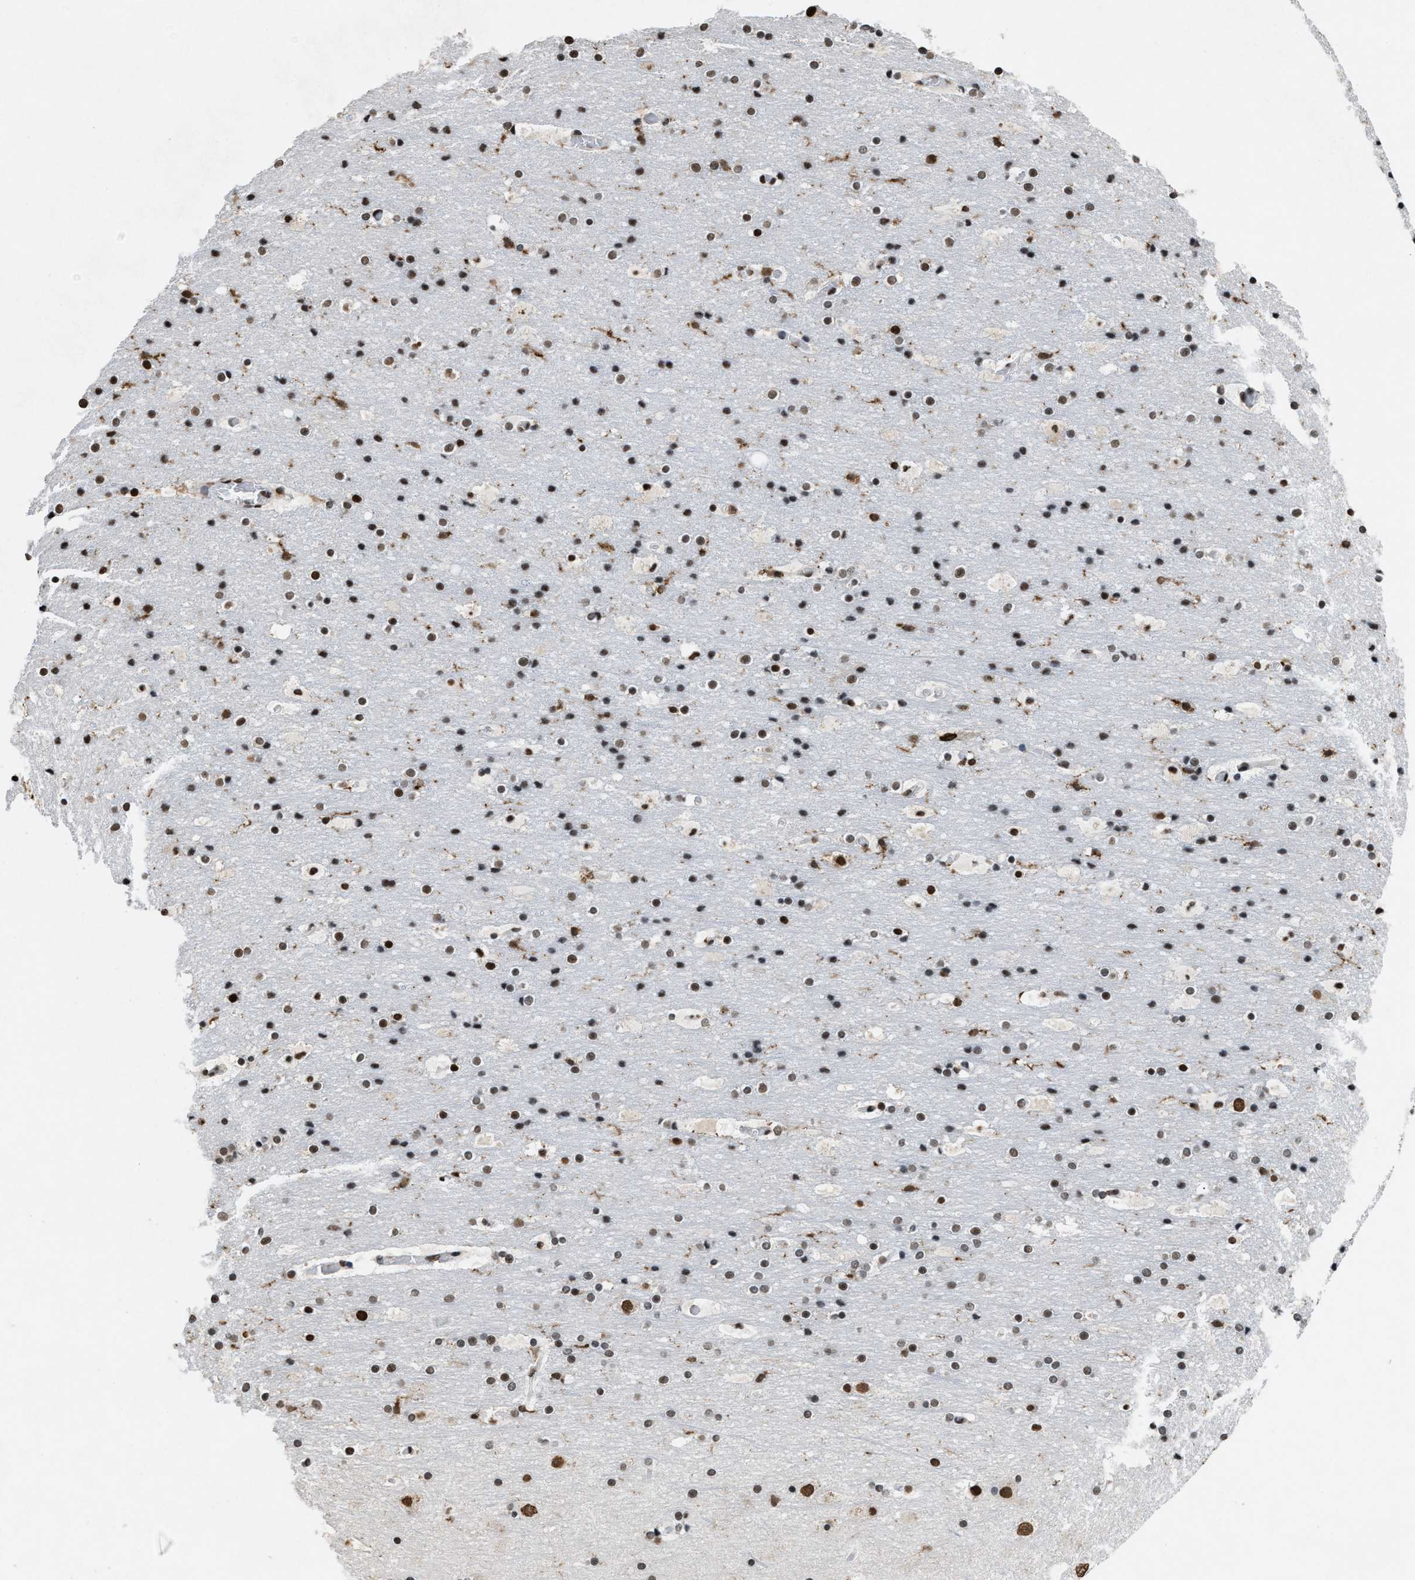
{"staining": {"intensity": "moderate", "quantity": "<25%", "location": "nuclear"}, "tissue": "cerebral cortex", "cell_type": "Endothelial cells", "image_type": "normal", "snomed": [{"axis": "morphology", "description": "Normal tissue, NOS"}, {"axis": "topography", "description": "Cerebral cortex"}], "caption": "This photomicrograph shows immunohistochemistry staining of unremarkable human cerebral cortex, with low moderate nuclear expression in approximately <25% of endothelial cells.", "gene": "NUP88", "patient": {"sex": "male", "age": 57}}